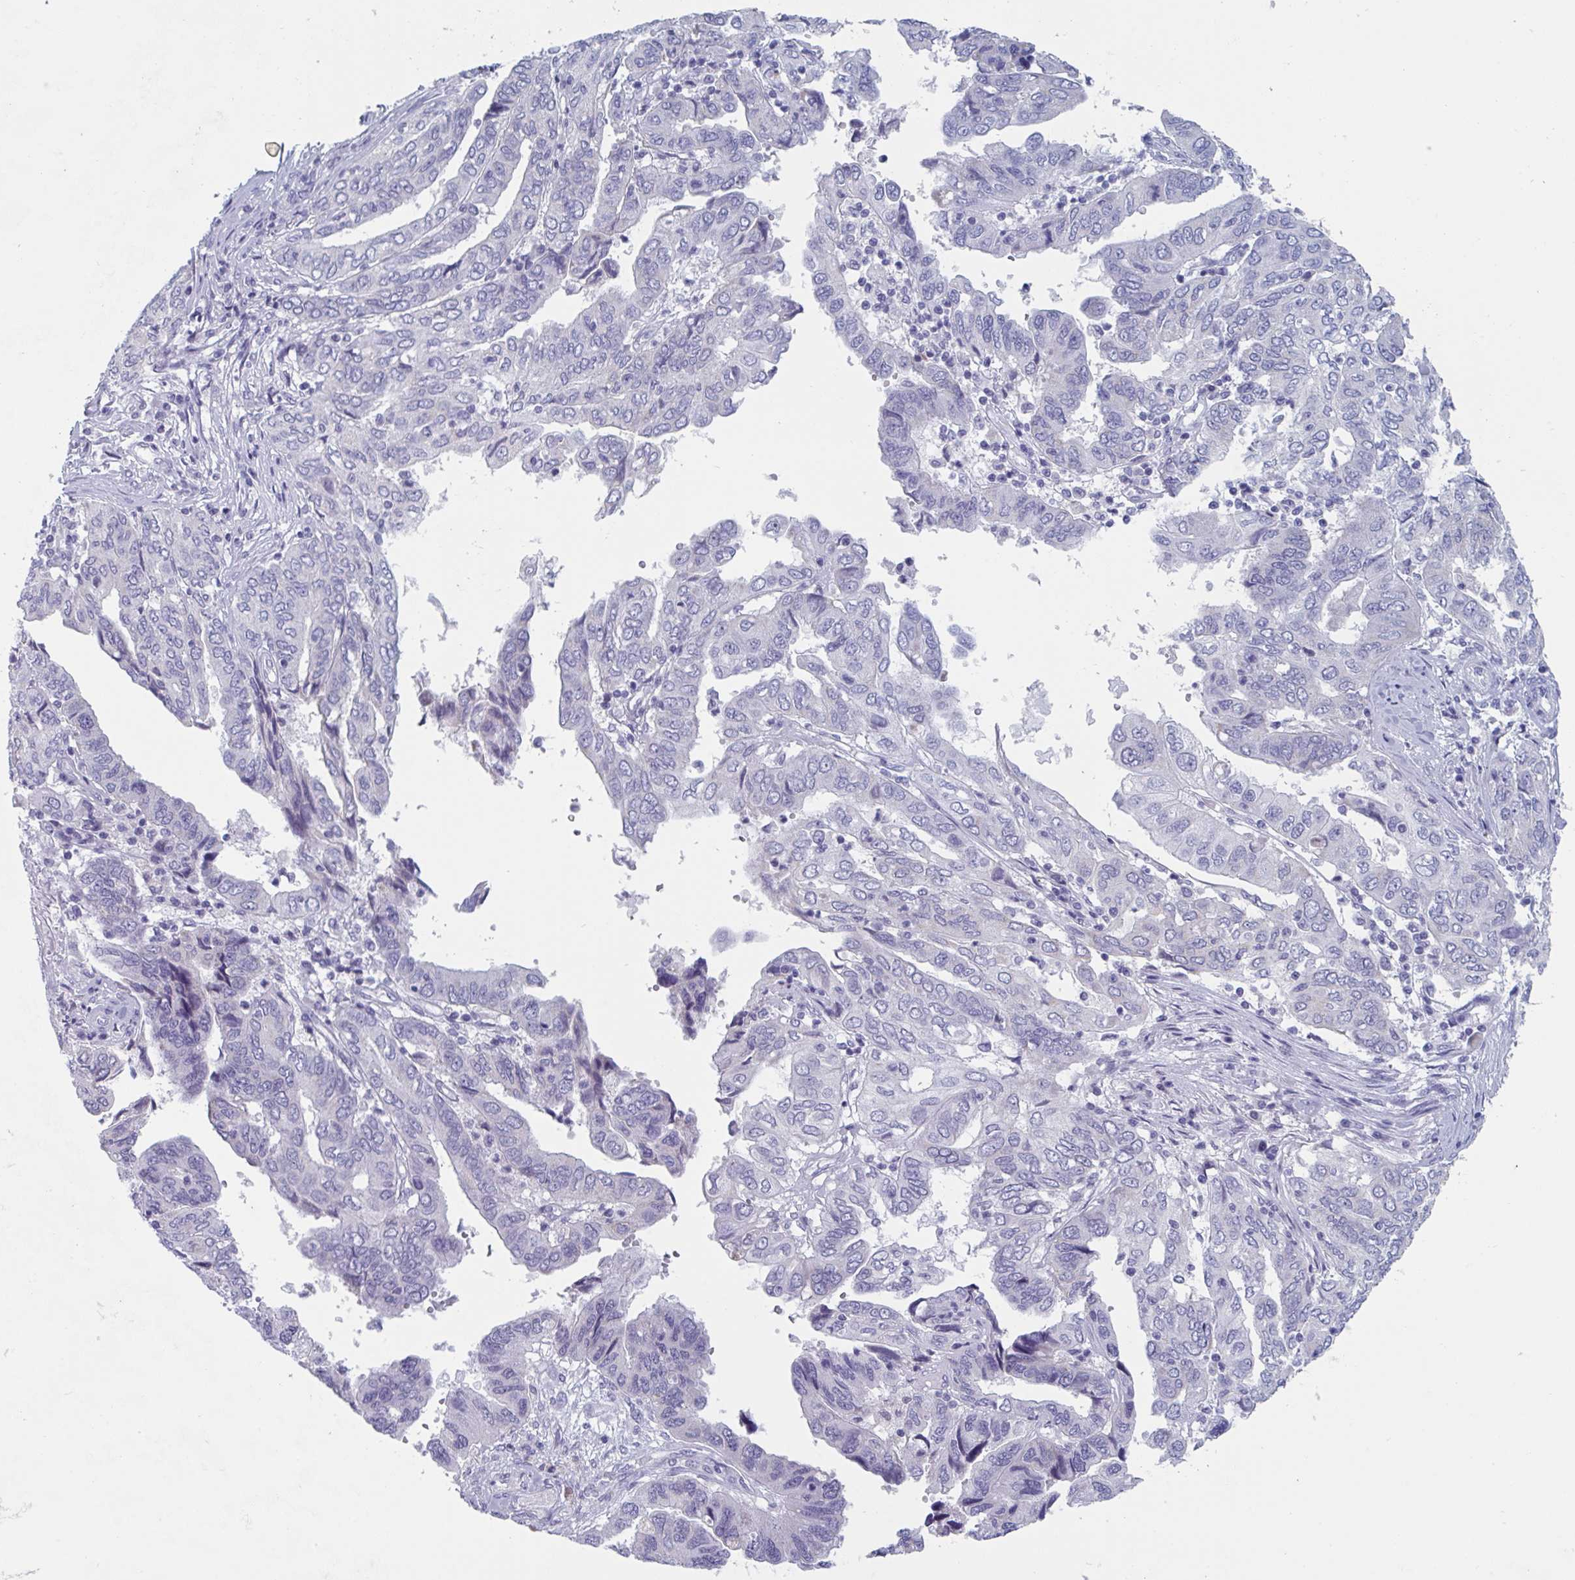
{"staining": {"intensity": "negative", "quantity": "none", "location": "none"}, "tissue": "ovarian cancer", "cell_type": "Tumor cells", "image_type": "cancer", "snomed": [{"axis": "morphology", "description": "Cystadenocarcinoma, serous, NOS"}, {"axis": "topography", "description": "Ovary"}], "caption": "DAB (3,3'-diaminobenzidine) immunohistochemical staining of serous cystadenocarcinoma (ovarian) exhibits no significant expression in tumor cells. (DAB IHC, high magnification).", "gene": "NDUFC2", "patient": {"sex": "female", "age": 79}}